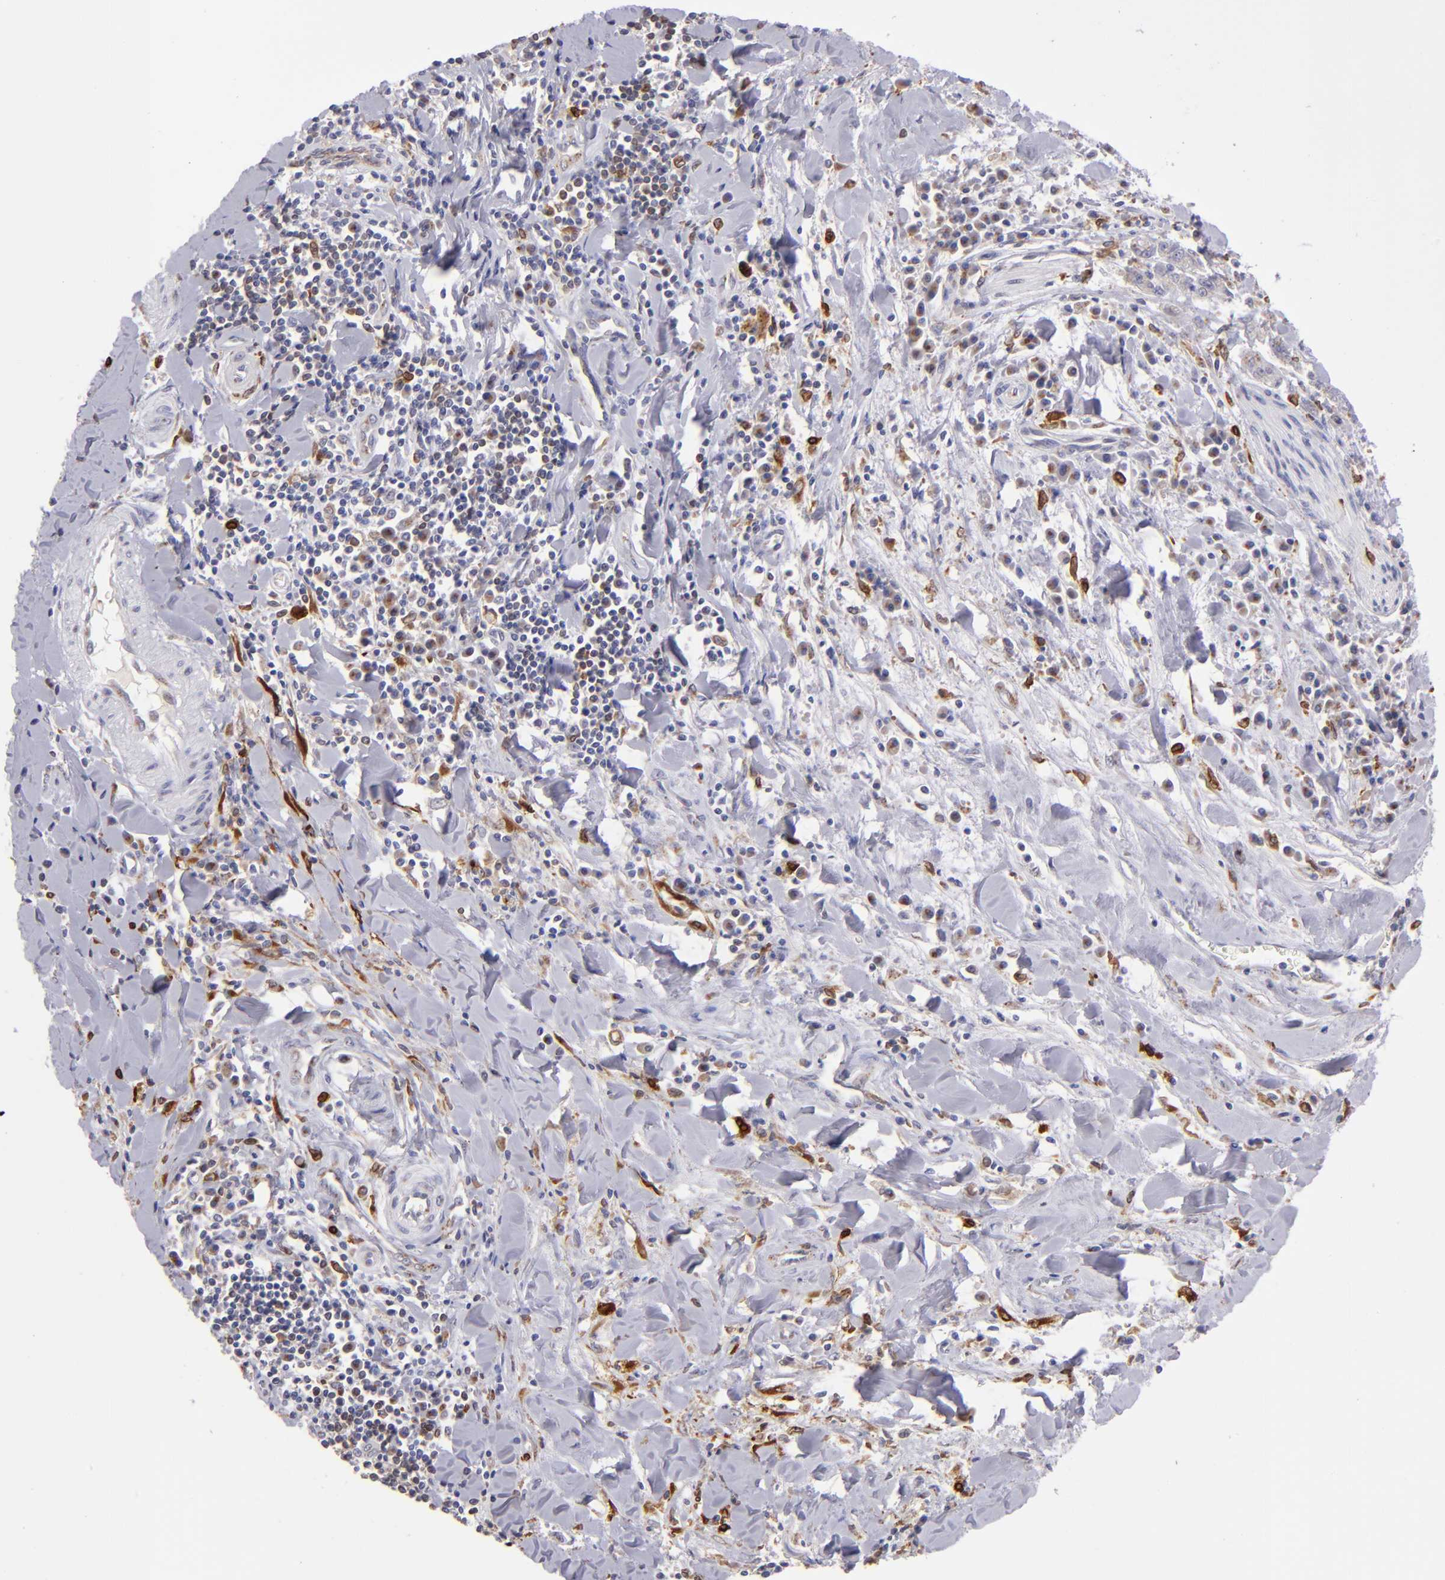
{"staining": {"intensity": "negative", "quantity": "none", "location": "none"}, "tissue": "liver cancer", "cell_type": "Tumor cells", "image_type": "cancer", "snomed": [{"axis": "morphology", "description": "Cholangiocarcinoma"}, {"axis": "topography", "description": "Liver"}], "caption": "IHC photomicrograph of neoplastic tissue: human liver cholangiocarcinoma stained with DAB (3,3'-diaminobenzidine) exhibits no significant protein expression in tumor cells.", "gene": "PTGS1", "patient": {"sex": "male", "age": 57}}